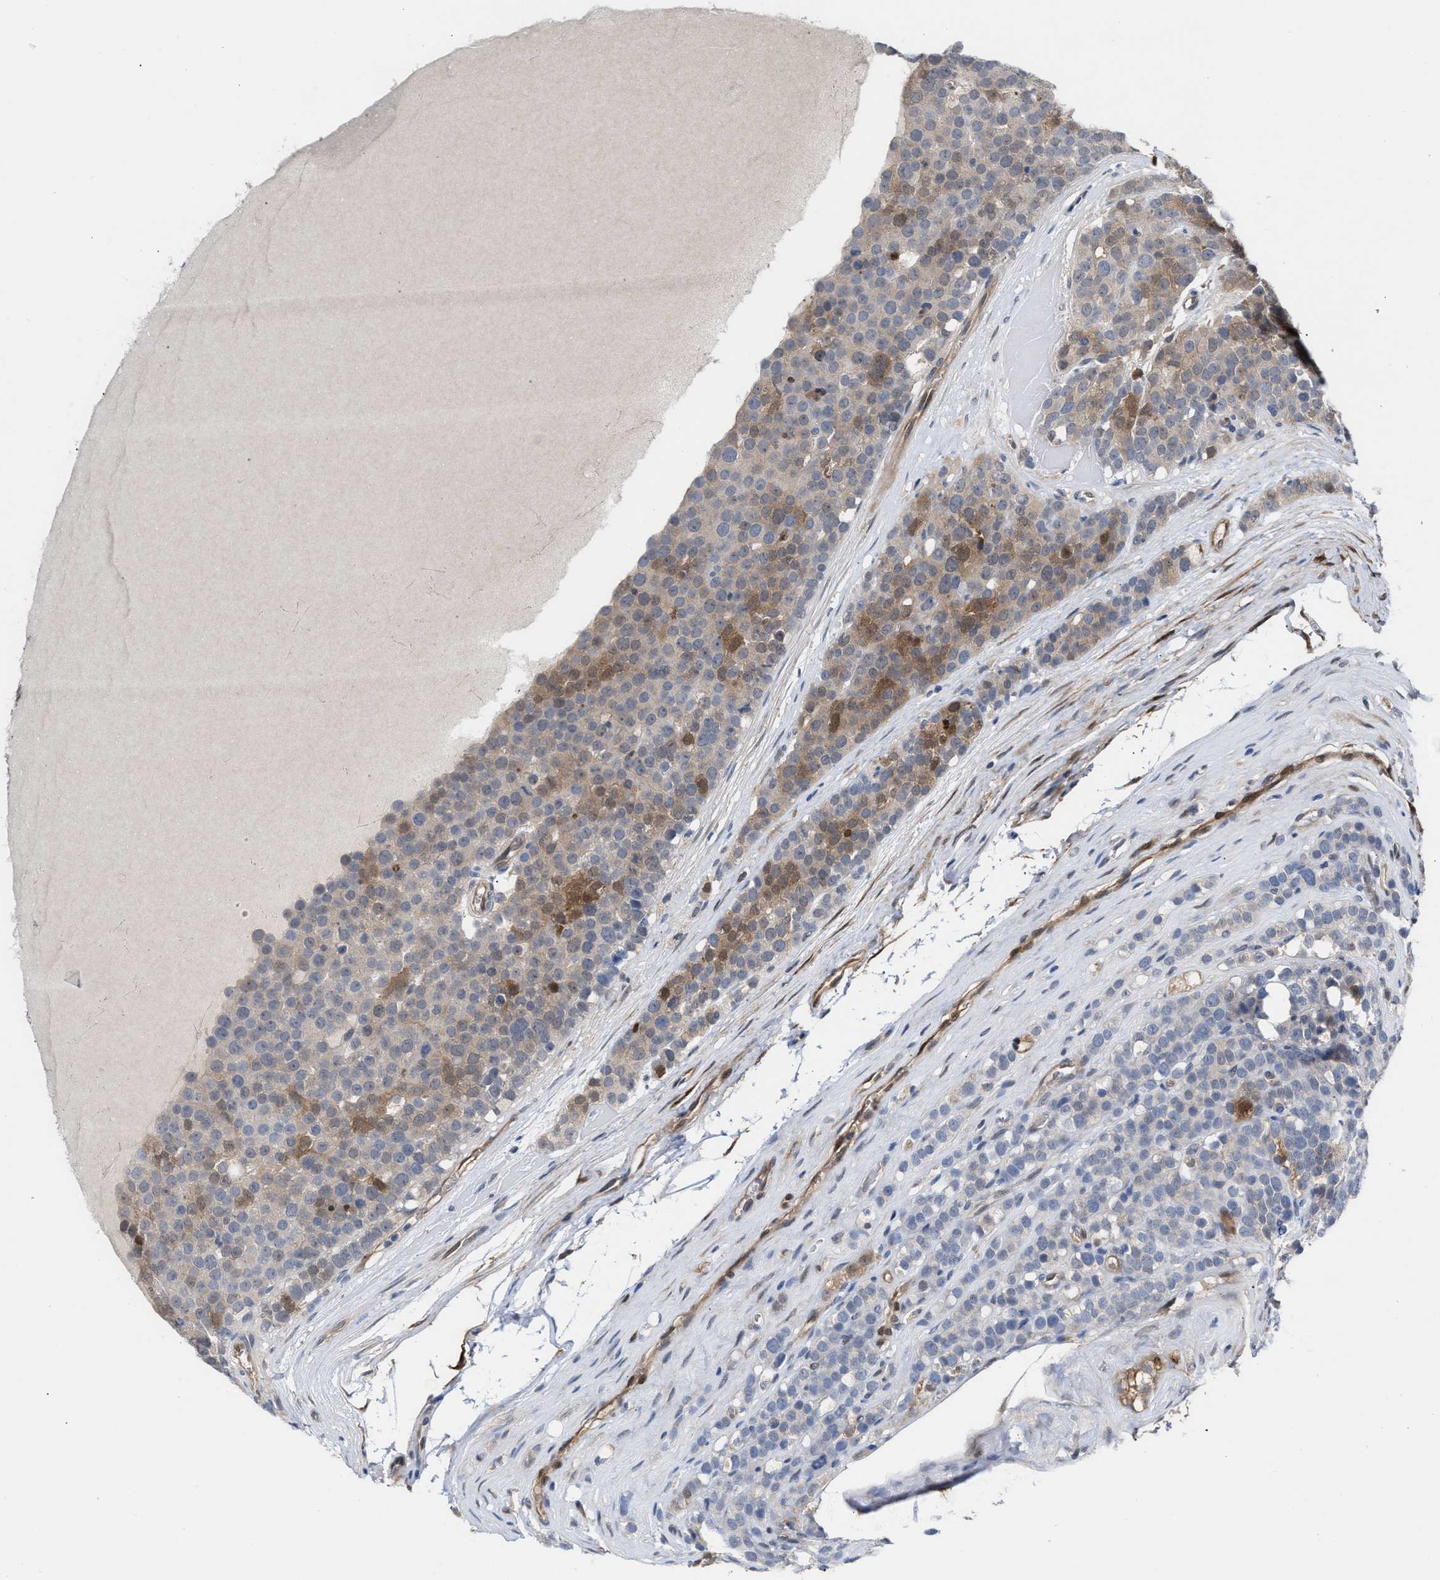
{"staining": {"intensity": "moderate", "quantity": "25%-75%", "location": "cytoplasmic/membranous,nuclear"}, "tissue": "testis cancer", "cell_type": "Tumor cells", "image_type": "cancer", "snomed": [{"axis": "morphology", "description": "Seminoma, NOS"}, {"axis": "topography", "description": "Testis"}], "caption": "A photomicrograph showing moderate cytoplasmic/membranous and nuclear staining in approximately 25%-75% of tumor cells in seminoma (testis), as visualized by brown immunohistochemical staining.", "gene": "TP53I3", "patient": {"sex": "male", "age": 71}}